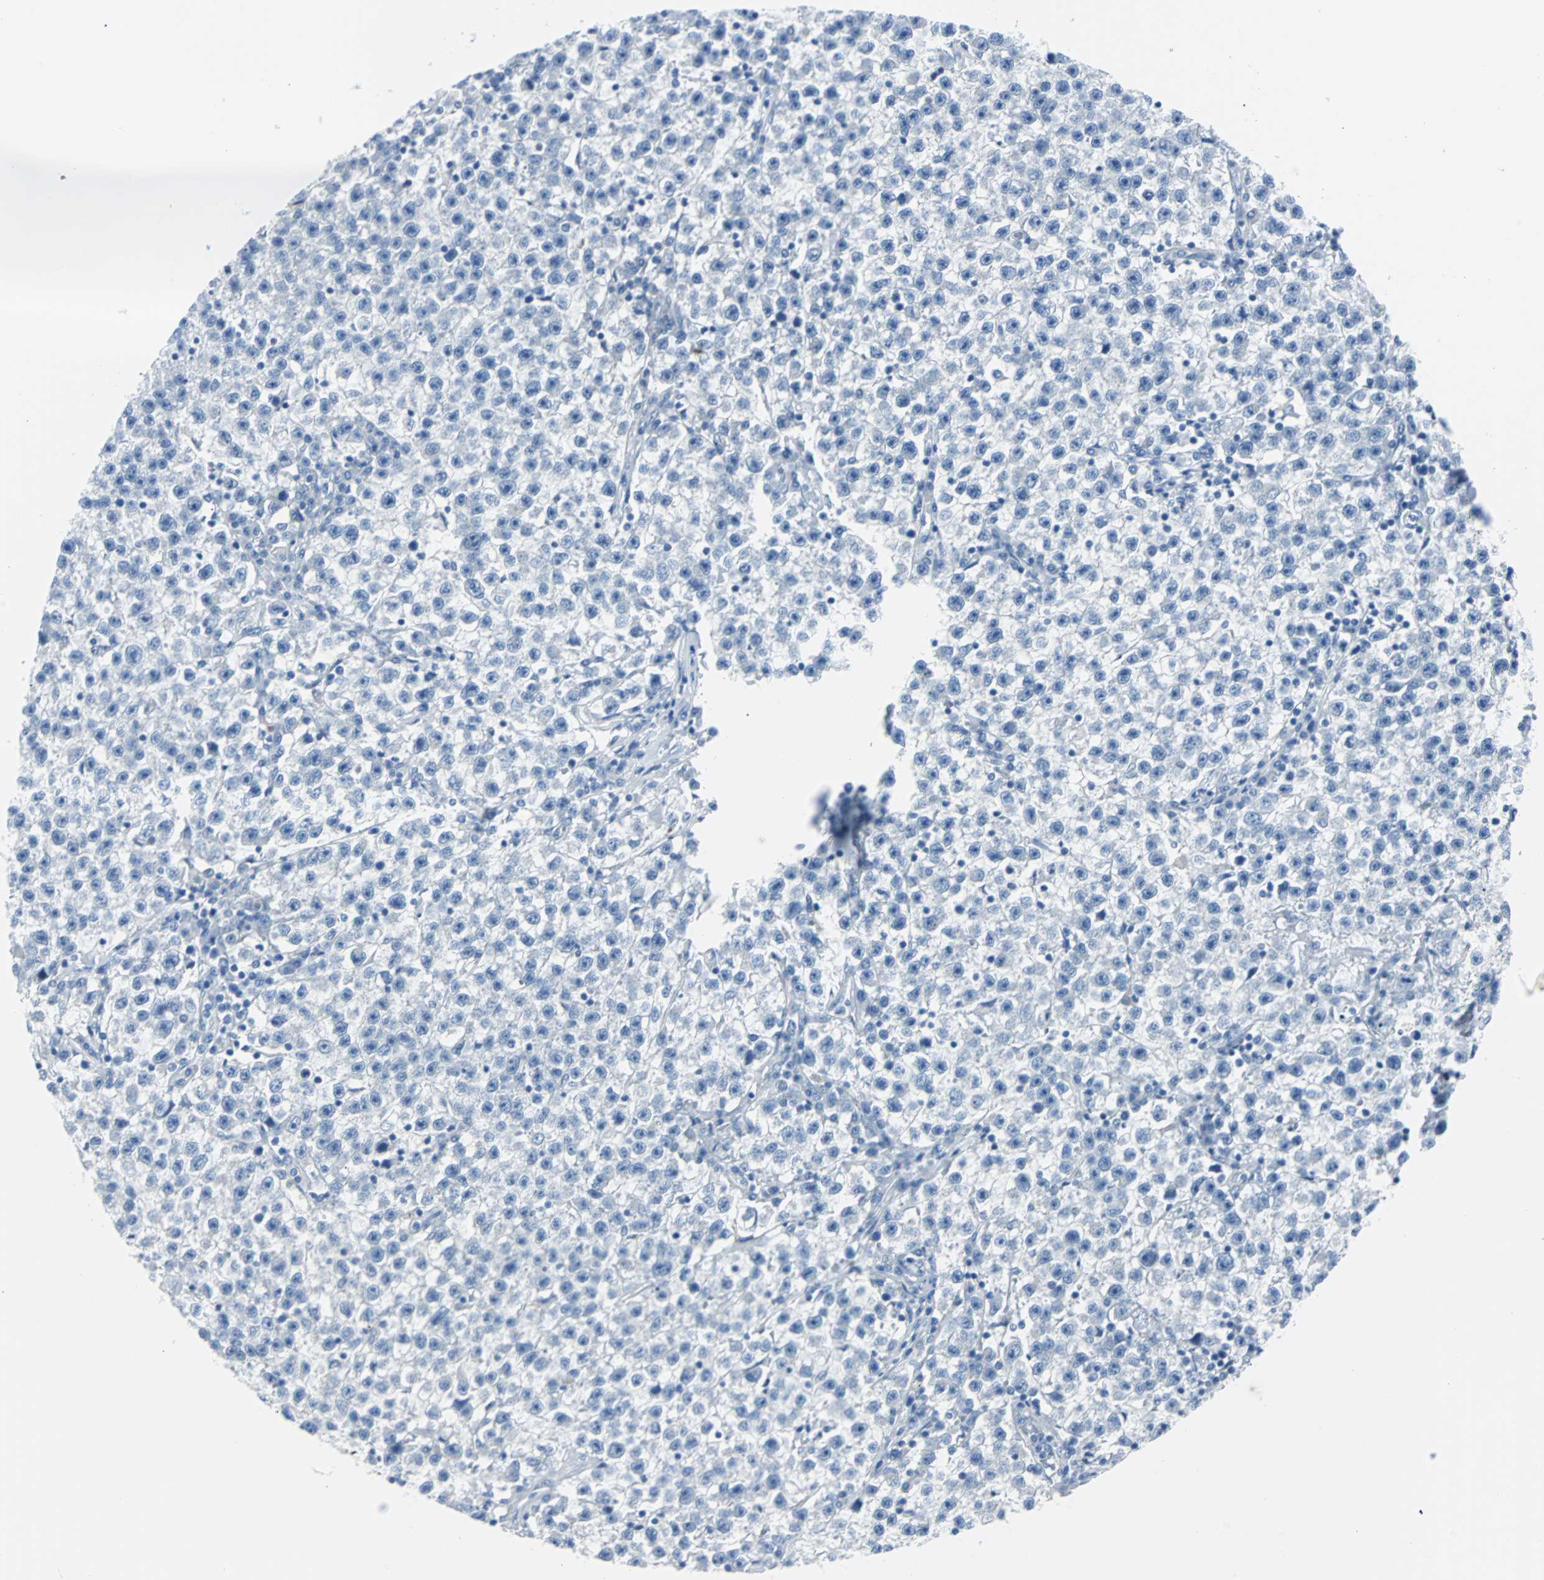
{"staining": {"intensity": "negative", "quantity": "none", "location": "none"}, "tissue": "testis cancer", "cell_type": "Tumor cells", "image_type": "cancer", "snomed": [{"axis": "morphology", "description": "Seminoma, NOS"}, {"axis": "topography", "description": "Testis"}], "caption": "This is an IHC image of seminoma (testis). There is no staining in tumor cells.", "gene": "RASA1", "patient": {"sex": "male", "age": 22}}